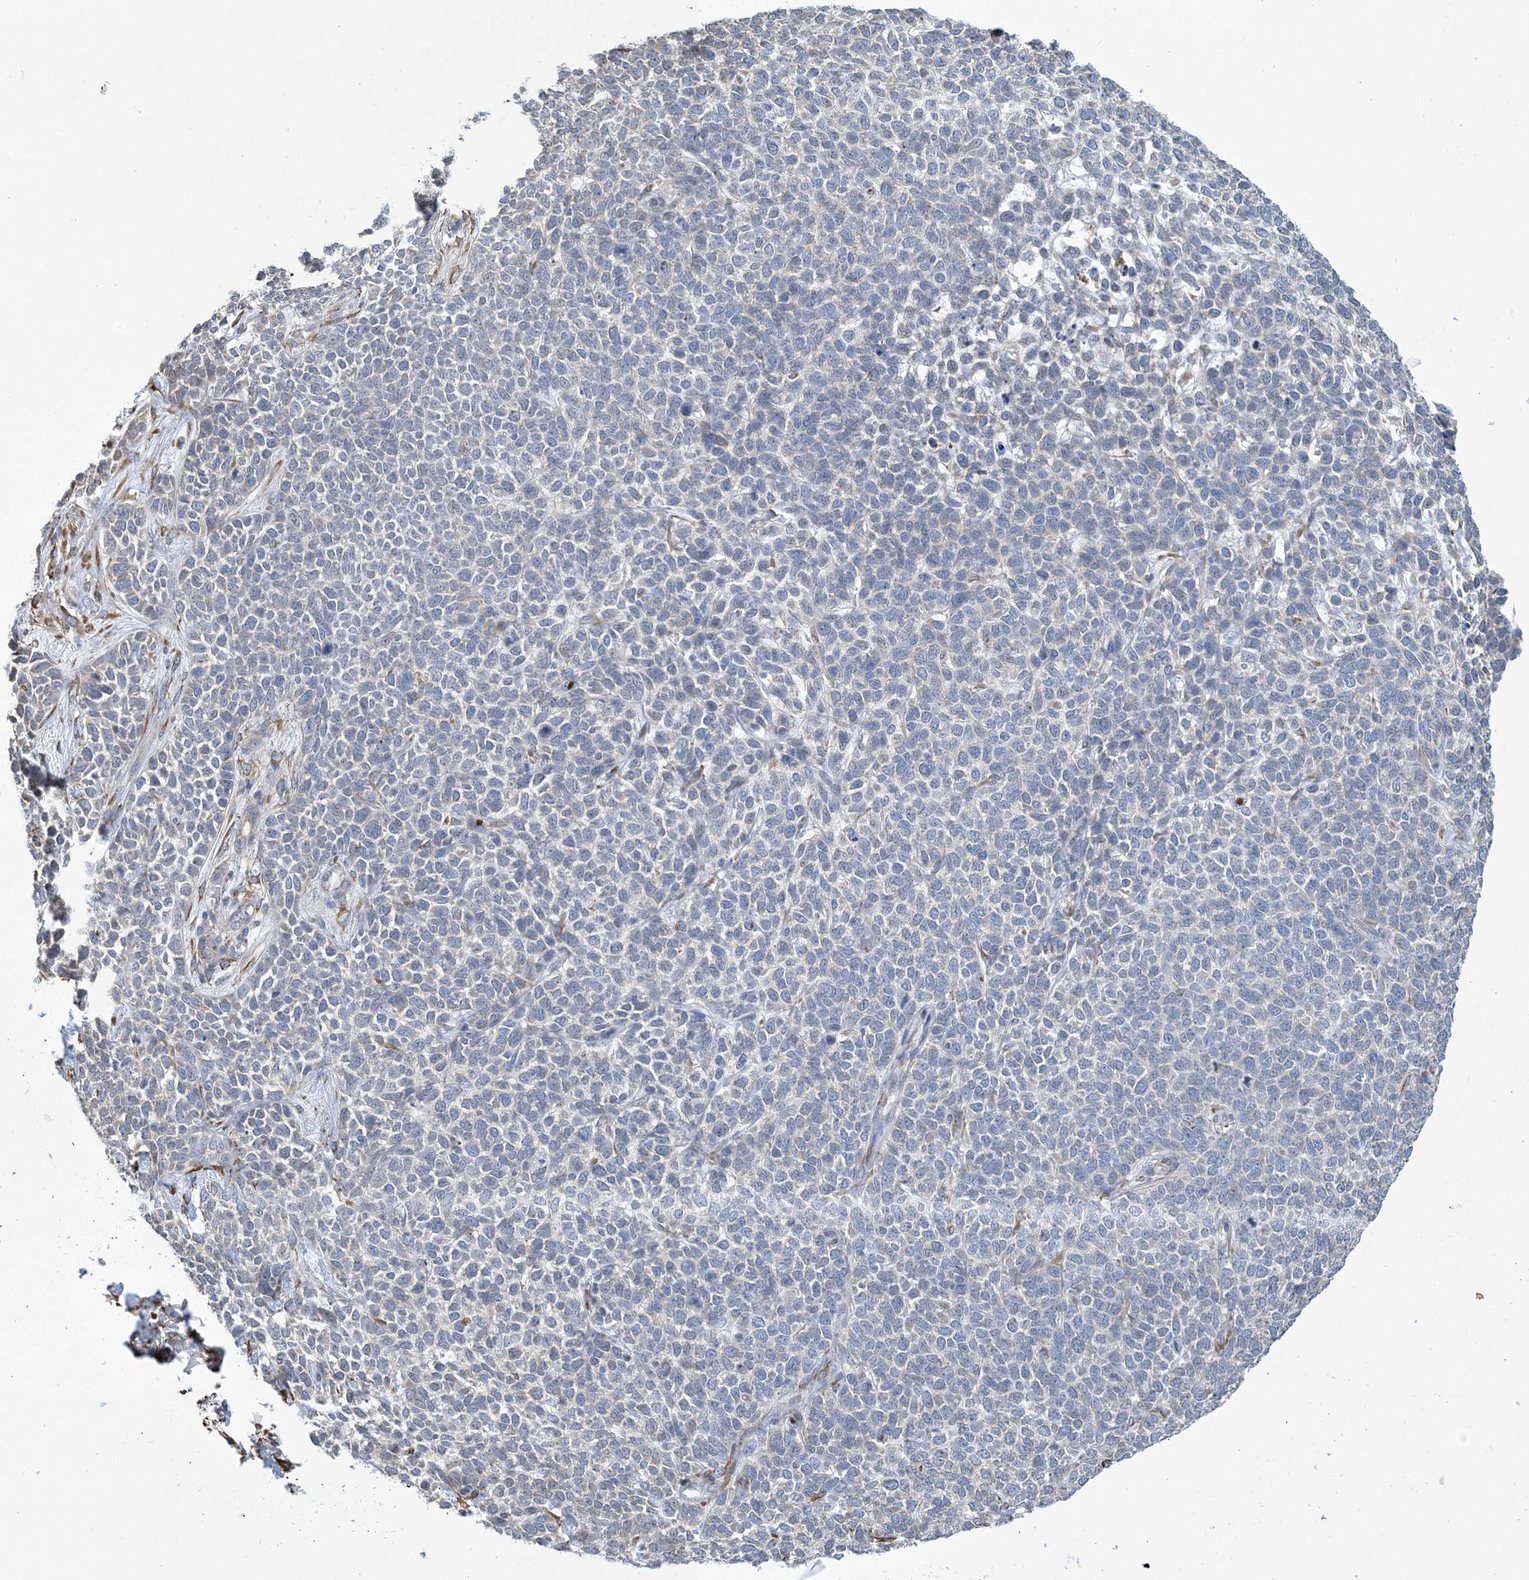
{"staining": {"intensity": "negative", "quantity": "none", "location": "none"}, "tissue": "skin cancer", "cell_type": "Tumor cells", "image_type": "cancer", "snomed": [{"axis": "morphology", "description": "Basal cell carcinoma"}, {"axis": "topography", "description": "Skin"}], "caption": "A high-resolution histopathology image shows immunohistochemistry staining of skin cancer, which reveals no significant positivity in tumor cells.", "gene": "CCDC14", "patient": {"sex": "female", "age": 84}}